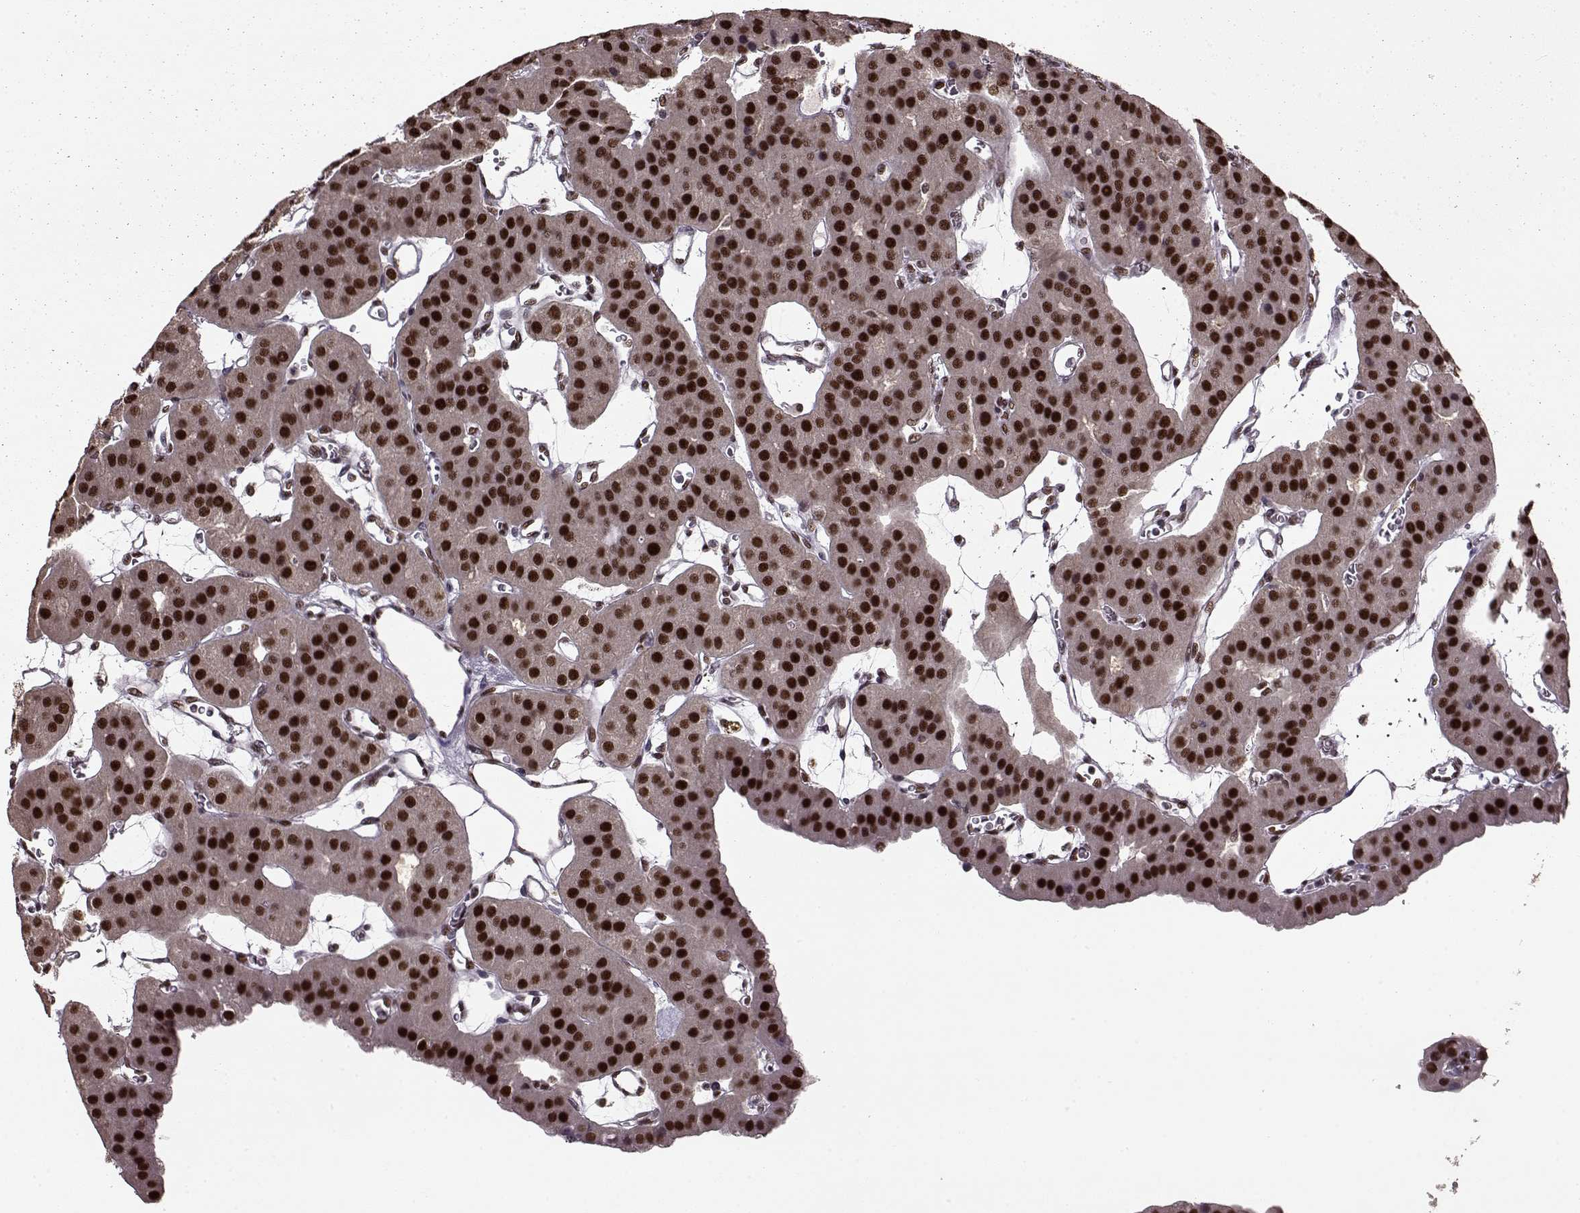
{"staining": {"intensity": "strong", "quantity": ">75%", "location": "nuclear"}, "tissue": "parathyroid gland", "cell_type": "Glandular cells", "image_type": "normal", "snomed": [{"axis": "morphology", "description": "Normal tissue, NOS"}, {"axis": "morphology", "description": "Adenoma, NOS"}, {"axis": "topography", "description": "Parathyroid gland"}], "caption": "An IHC photomicrograph of benign tissue is shown. Protein staining in brown highlights strong nuclear positivity in parathyroid gland within glandular cells. (DAB (3,3'-diaminobenzidine) IHC with brightfield microscopy, high magnification).", "gene": "FTO", "patient": {"sex": "female", "age": 86}}